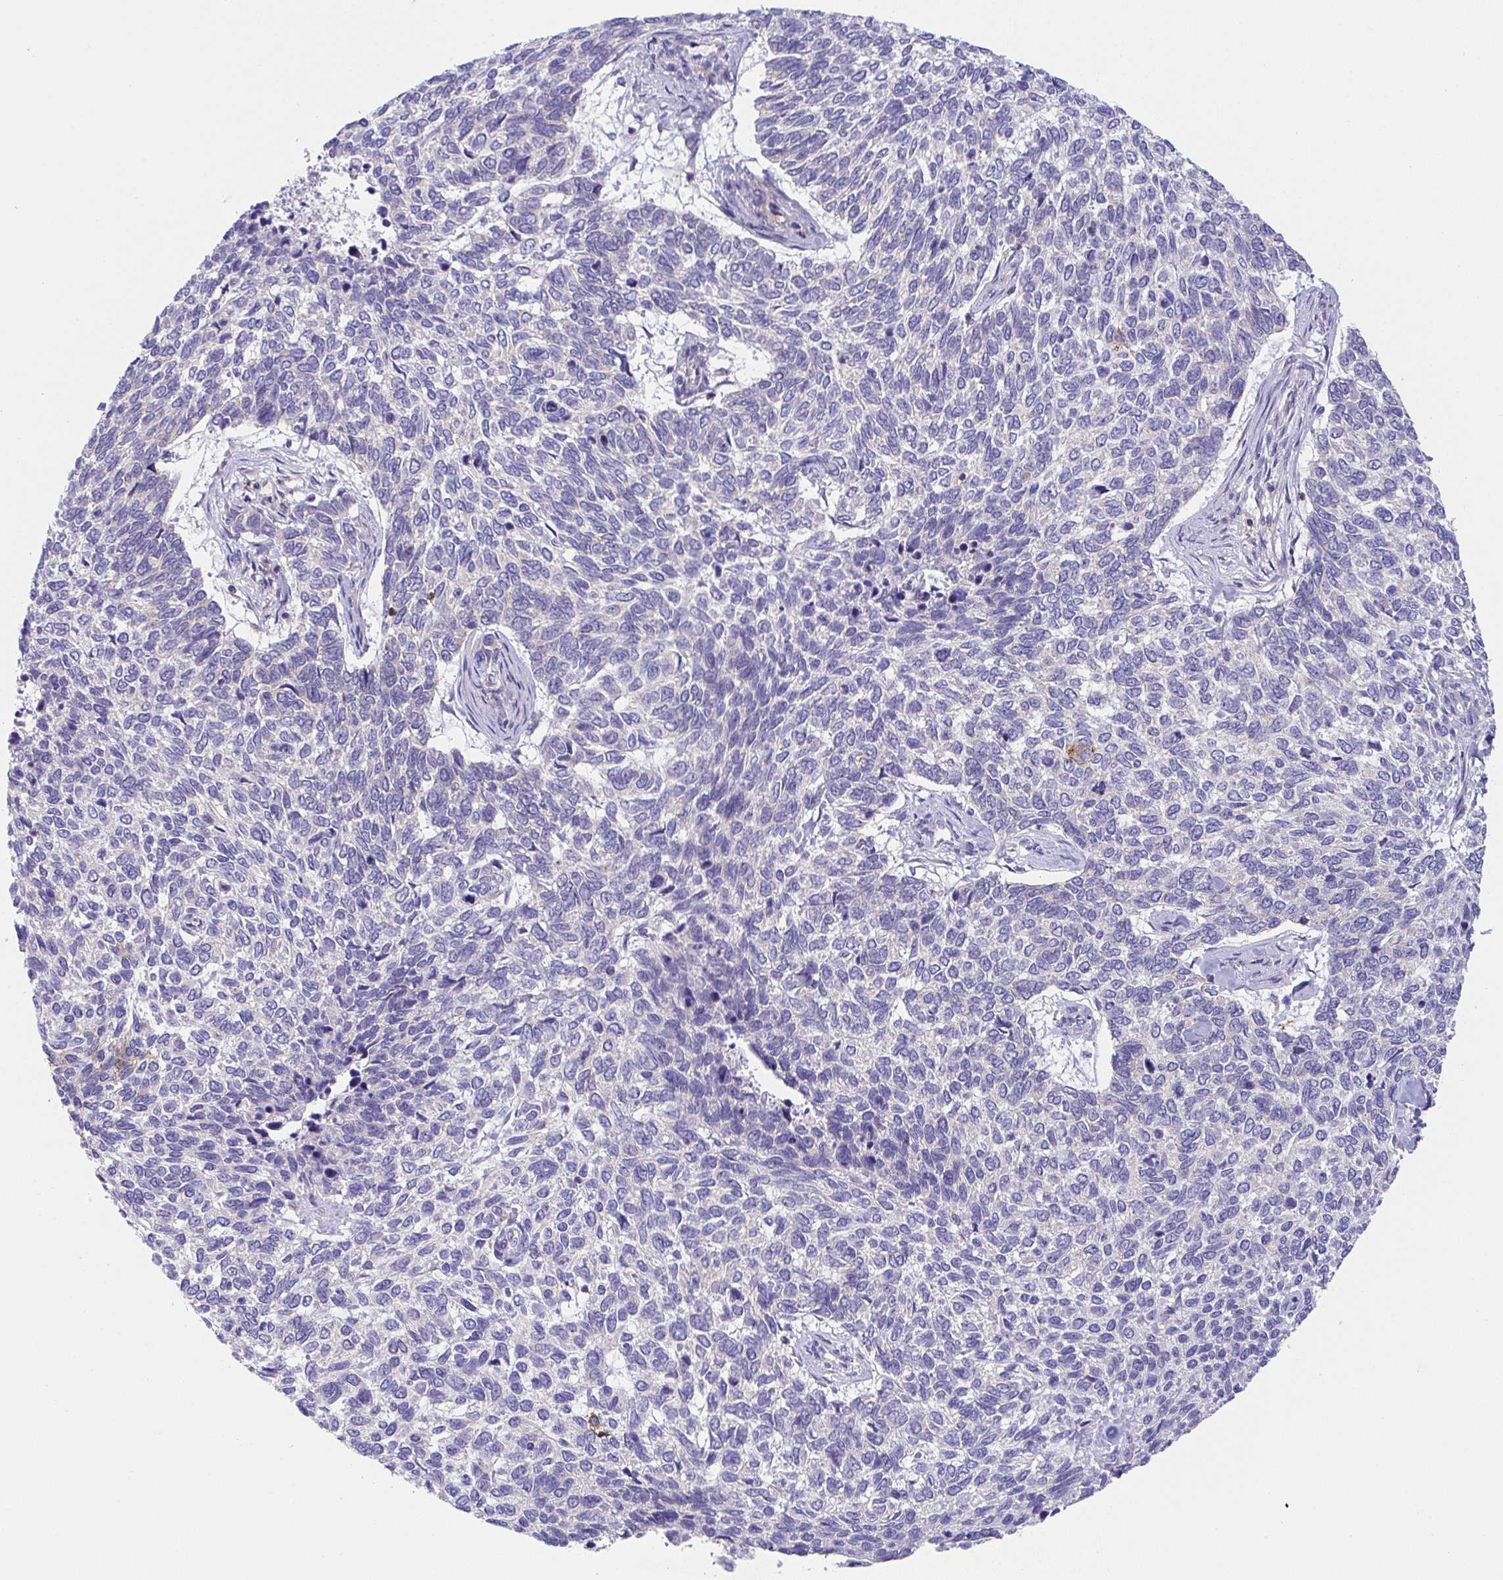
{"staining": {"intensity": "negative", "quantity": "none", "location": "none"}, "tissue": "skin cancer", "cell_type": "Tumor cells", "image_type": "cancer", "snomed": [{"axis": "morphology", "description": "Basal cell carcinoma"}, {"axis": "topography", "description": "Skin"}], "caption": "This photomicrograph is of skin cancer (basal cell carcinoma) stained with IHC to label a protein in brown with the nuclei are counter-stained blue. There is no staining in tumor cells.", "gene": "MIA3", "patient": {"sex": "female", "age": 65}}